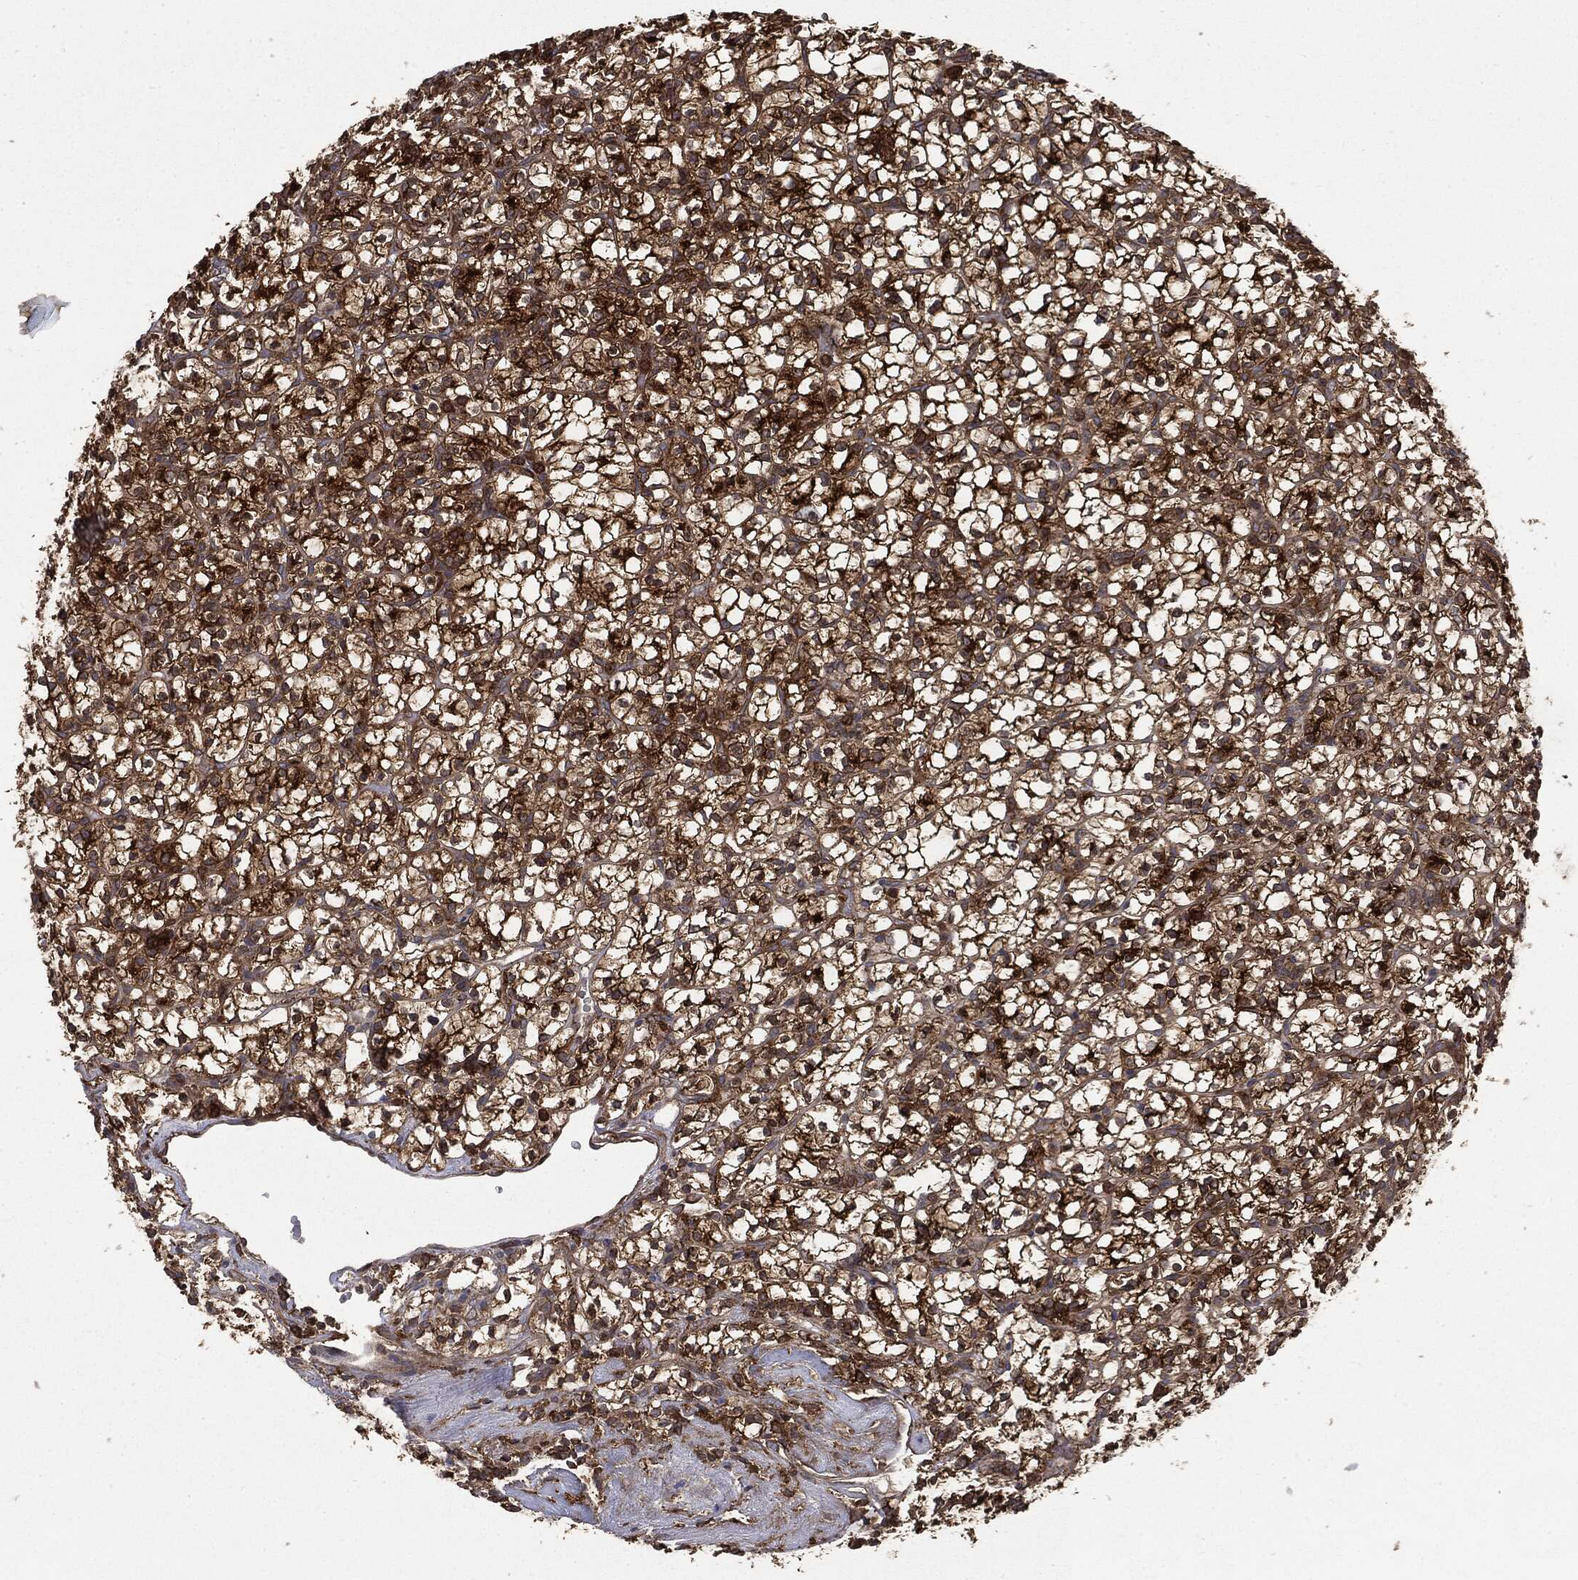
{"staining": {"intensity": "strong", "quantity": ">75%", "location": "cytoplasmic/membranous"}, "tissue": "renal cancer", "cell_type": "Tumor cells", "image_type": "cancer", "snomed": [{"axis": "morphology", "description": "Adenocarcinoma, NOS"}, {"axis": "topography", "description": "Kidney"}], "caption": "A brown stain labels strong cytoplasmic/membranous positivity of a protein in renal cancer tumor cells.", "gene": "SNX5", "patient": {"sex": "female", "age": 89}}